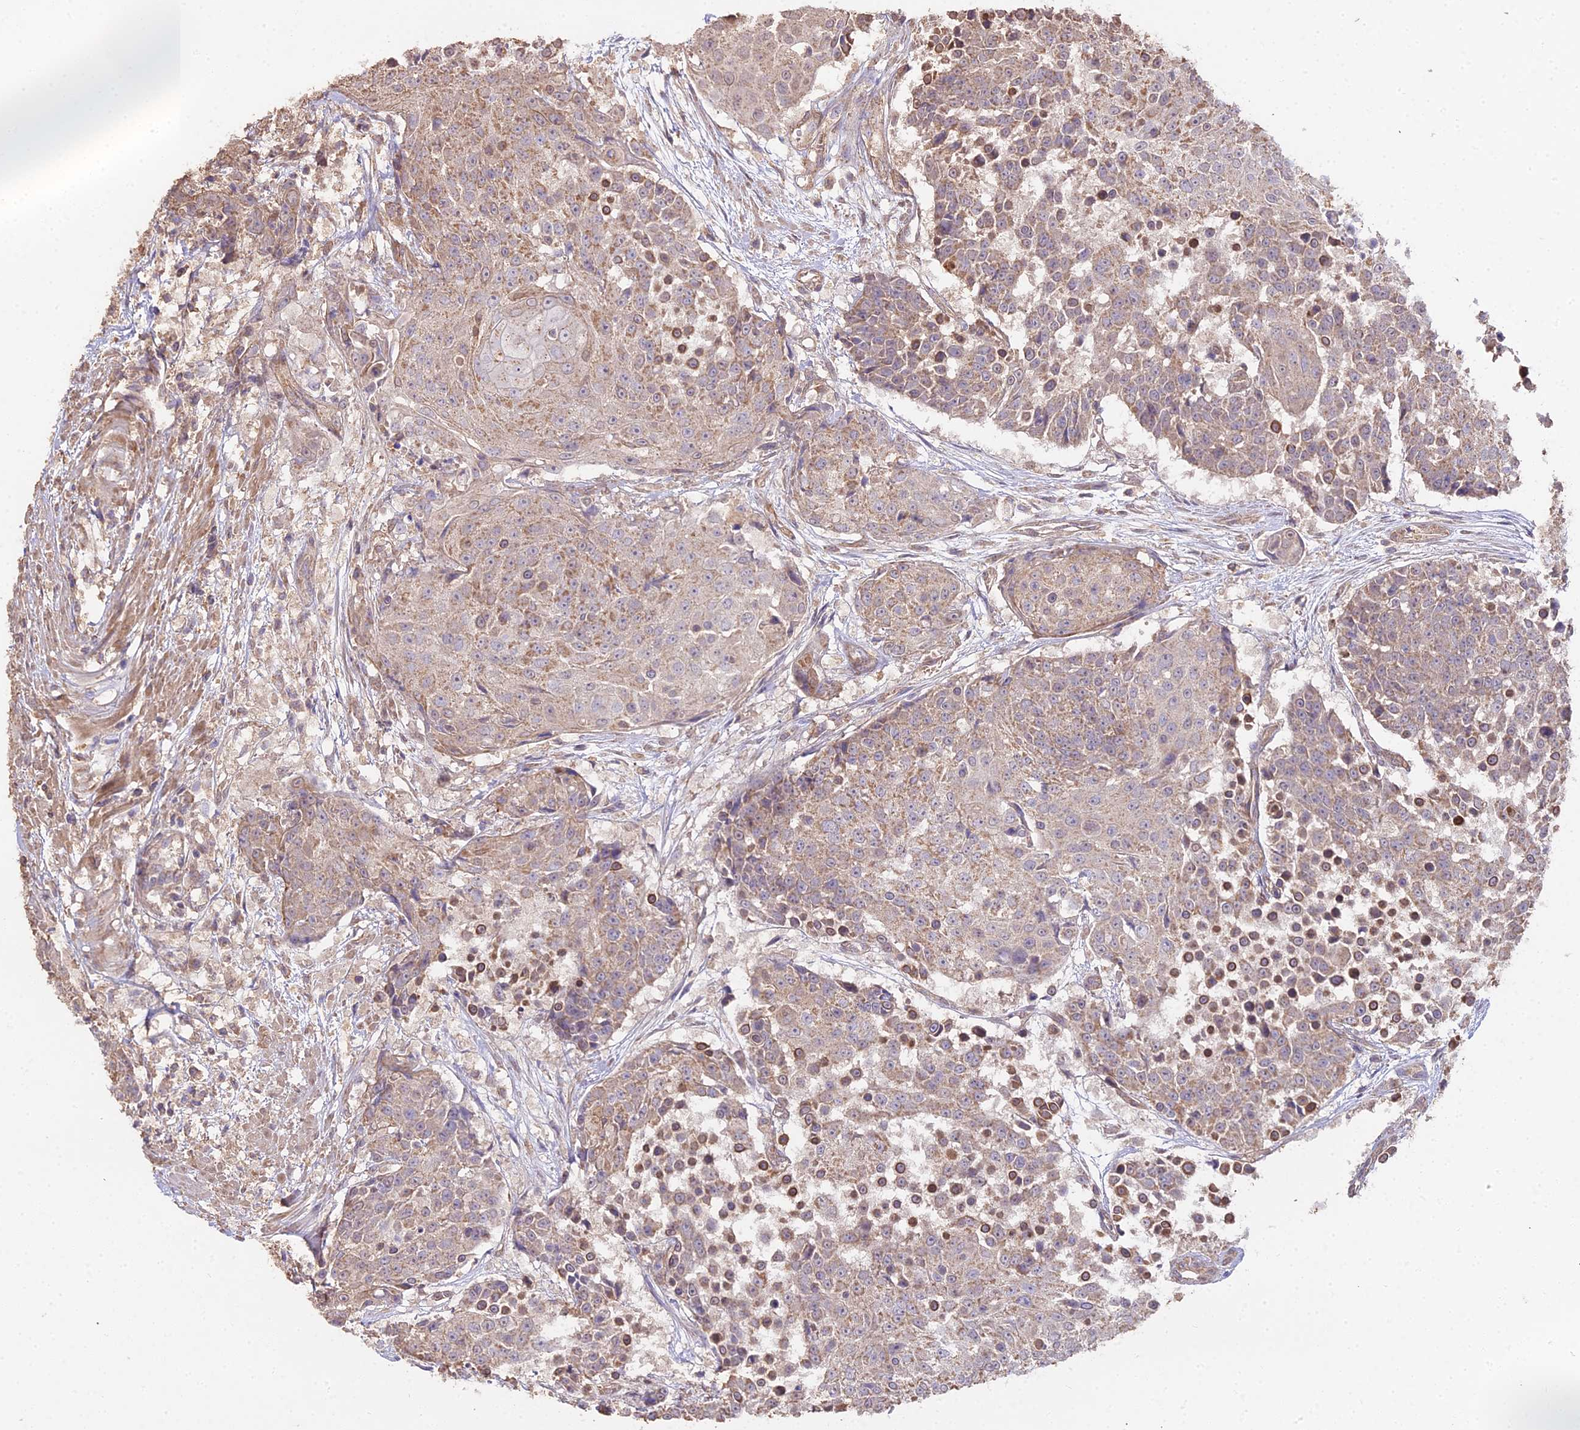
{"staining": {"intensity": "weak", "quantity": ">75%", "location": "cytoplasmic/membranous"}, "tissue": "urothelial cancer", "cell_type": "Tumor cells", "image_type": "cancer", "snomed": [{"axis": "morphology", "description": "Urothelial carcinoma, High grade"}, {"axis": "topography", "description": "Urinary bladder"}], "caption": "IHC histopathology image of human high-grade urothelial carcinoma stained for a protein (brown), which displays low levels of weak cytoplasmic/membranous positivity in approximately >75% of tumor cells.", "gene": "METTL13", "patient": {"sex": "female", "age": 63}}